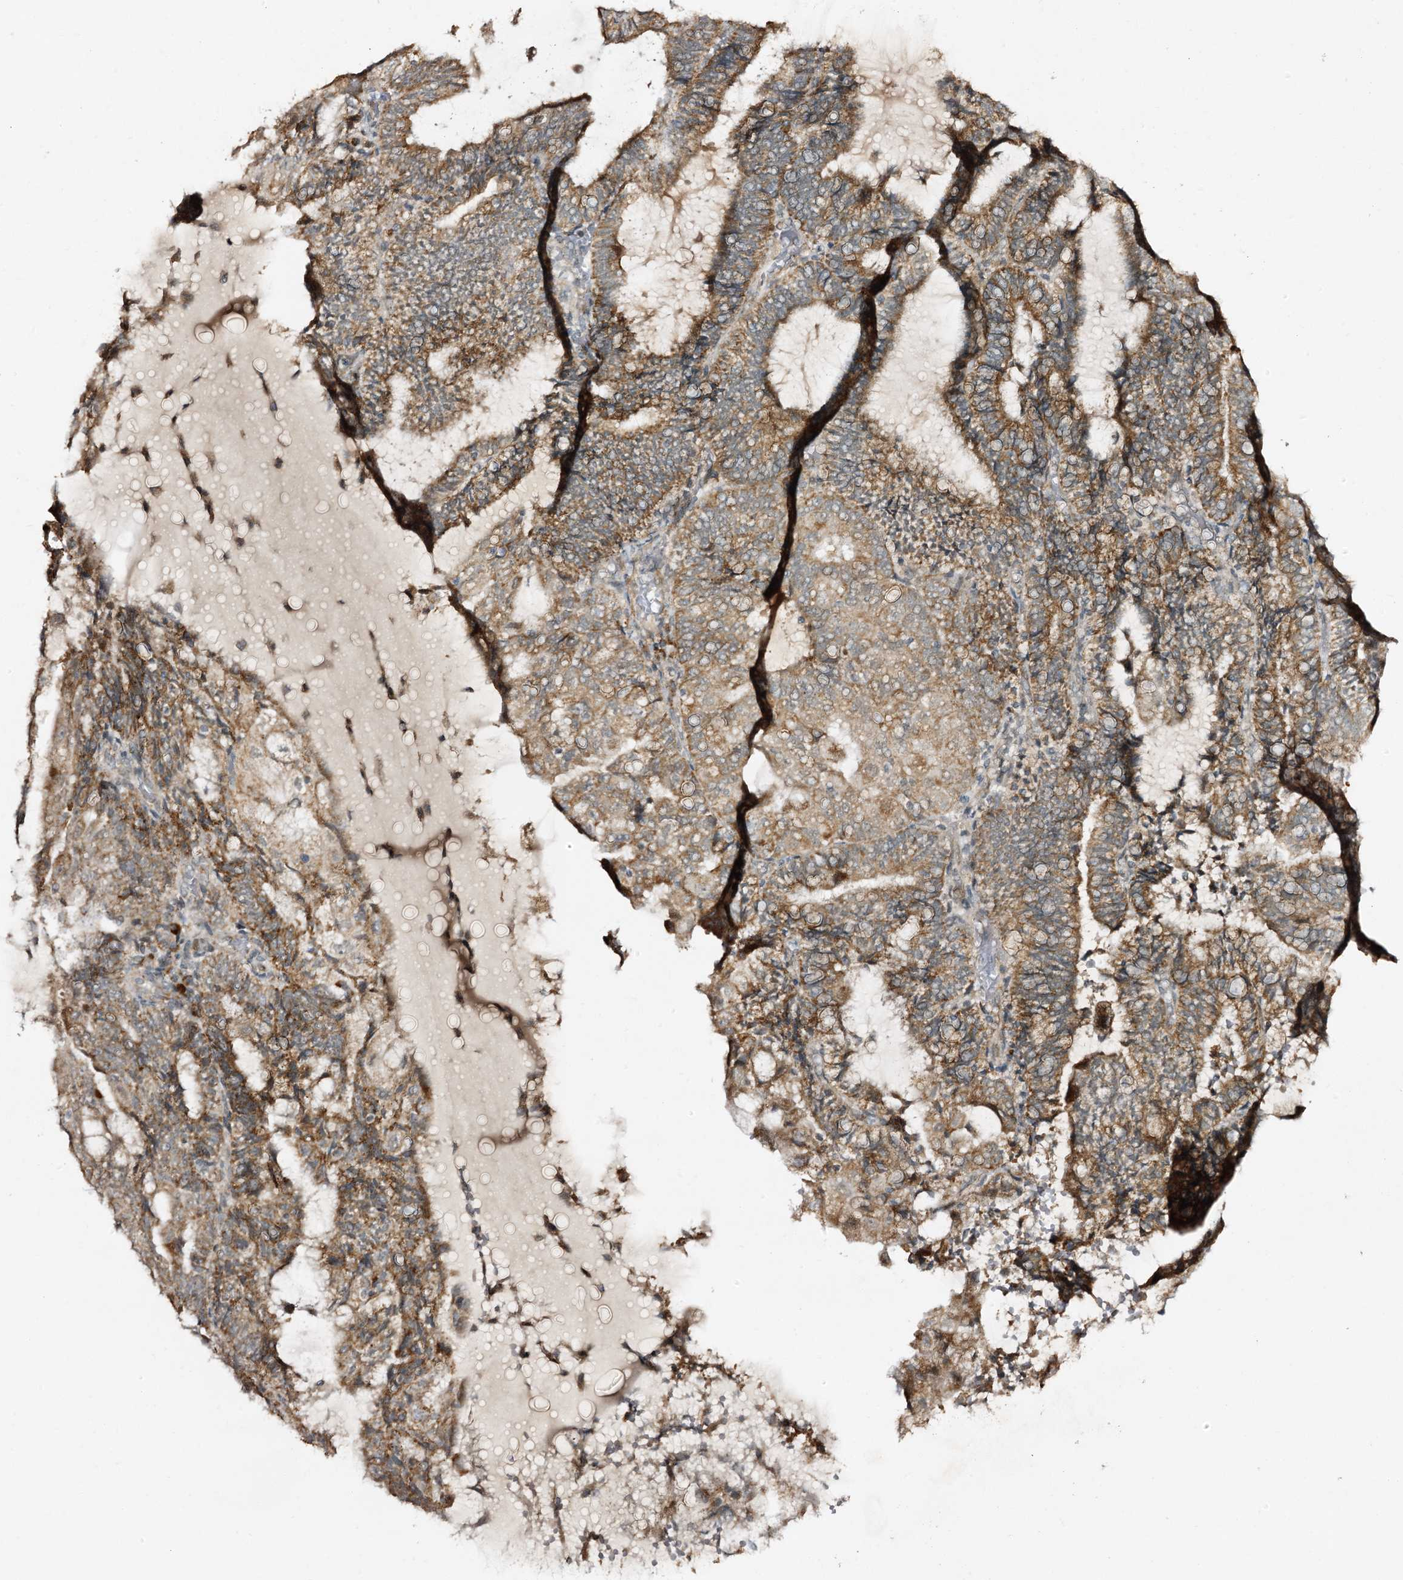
{"staining": {"intensity": "moderate", "quantity": ">75%", "location": "cytoplasmic/membranous"}, "tissue": "endometrial cancer", "cell_type": "Tumor cells", "image_type": "cancer", "snomed": [{"axis": "morphology", "description": "Adenocarcinoma, NOS"}, {"axis": "topography", "description": "Endometrium"}], "caption": "Immunohistochemistry (IHC) of human endometrial cancer (adenocarcinoma) displays medium levels of moderate cytoplasmic/membranous positivity in about >75% of tumor cells.", "gene": "CBR4", "patient": {"sex": "female", "age": 81}}